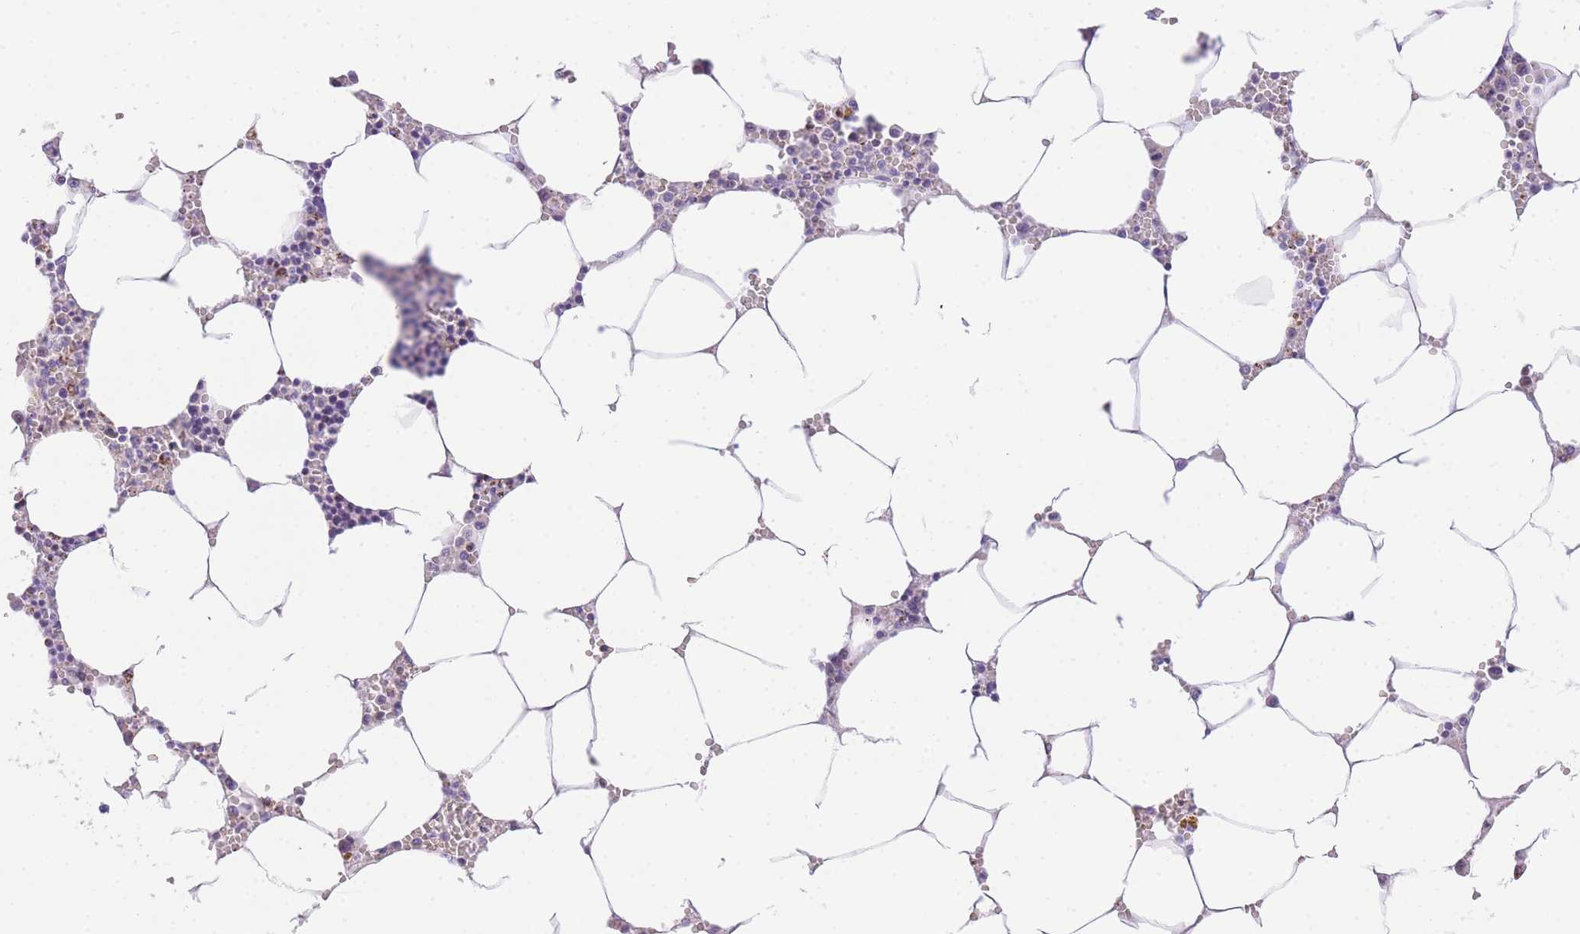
{"staining": {"intensity": "moderate", "quantity": "<25%", "location": "cytoplasmic/membranous"}, "tissue": "bone marrow", "cell_type": "Hematopoietic cells", "image_type": "normal", "snomed": [{"axis": "morphology", "description": "Normal tissue, NOS"}, {"axis": "topography", "description": "Bone marrow"}], "caption": "DAB (3,3'-diaminobenzidine) immunohistochemical staining of normal human bone marrow shows moderate cytoplasmic/membranous protein positivity in approximately <25% of hematopoietic cells.", "gene": "NKD2", "patient": {"sex": "male", "age": 70}}